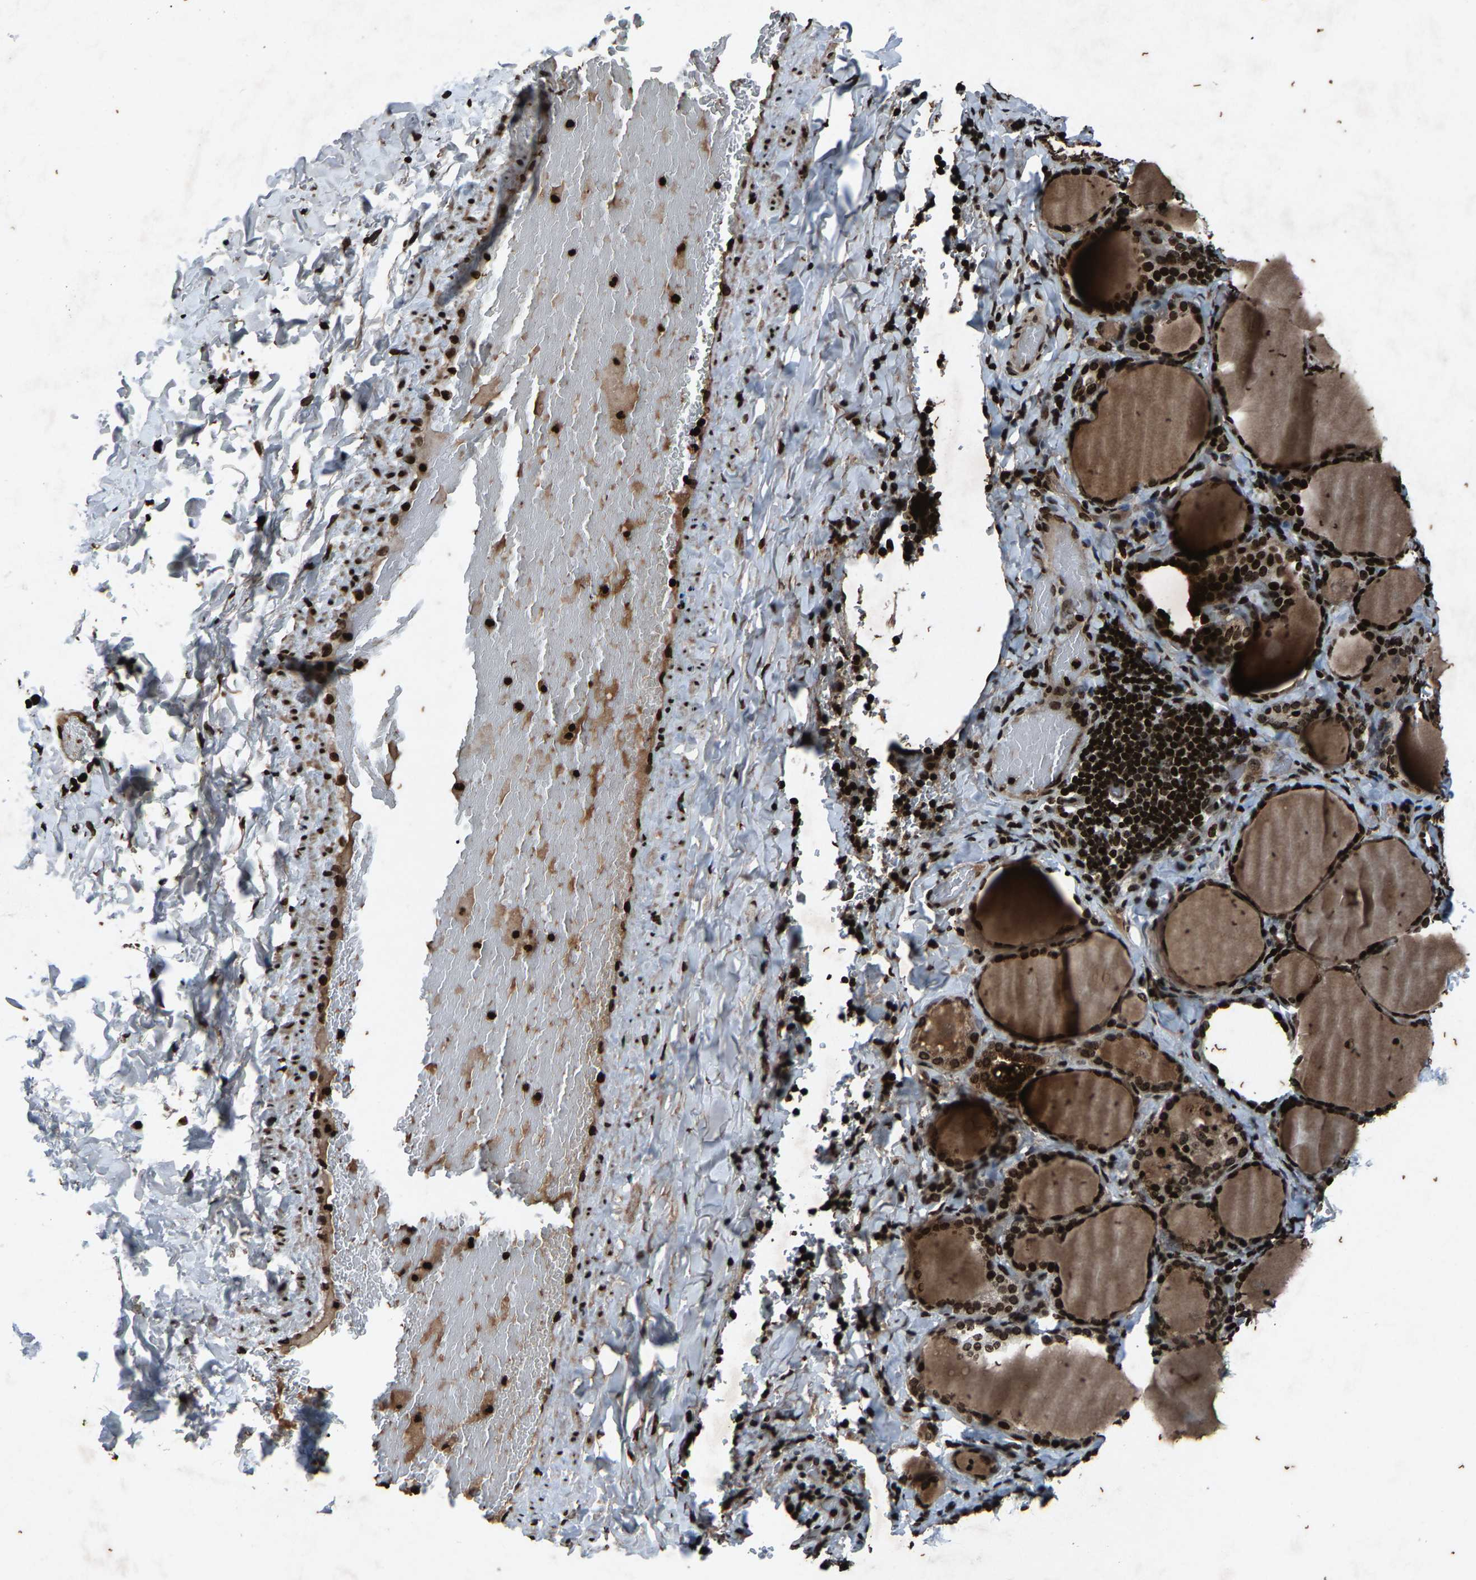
{"staining": {"intensity": "strong", "quantity": ">75%", "location": "nuclear"}, "tissue": "thyroid gland", "cell_type": "Glandular cells", "image_type": "normal", "snomed": [{"axis": "morphology", "description": "Normal tissue, NOS"}, {"axis": "morphology", "description": "Papillary adenocarcinoma, NOS"}, {"axis": "topography", "description": "Thyroid gland"}], "caption": "The immunohistochemical stain shows strong nuclear positivity in glandular cells of benign thyroid gland. The protein is stained brown, and the nuclei are stained in blue (DAB (3,3'-diaminobenzidine) IHC with brightfield microscopy, high magnification).", "gene": "H4C1", "patient": {"sex": "female", "age": 30}}